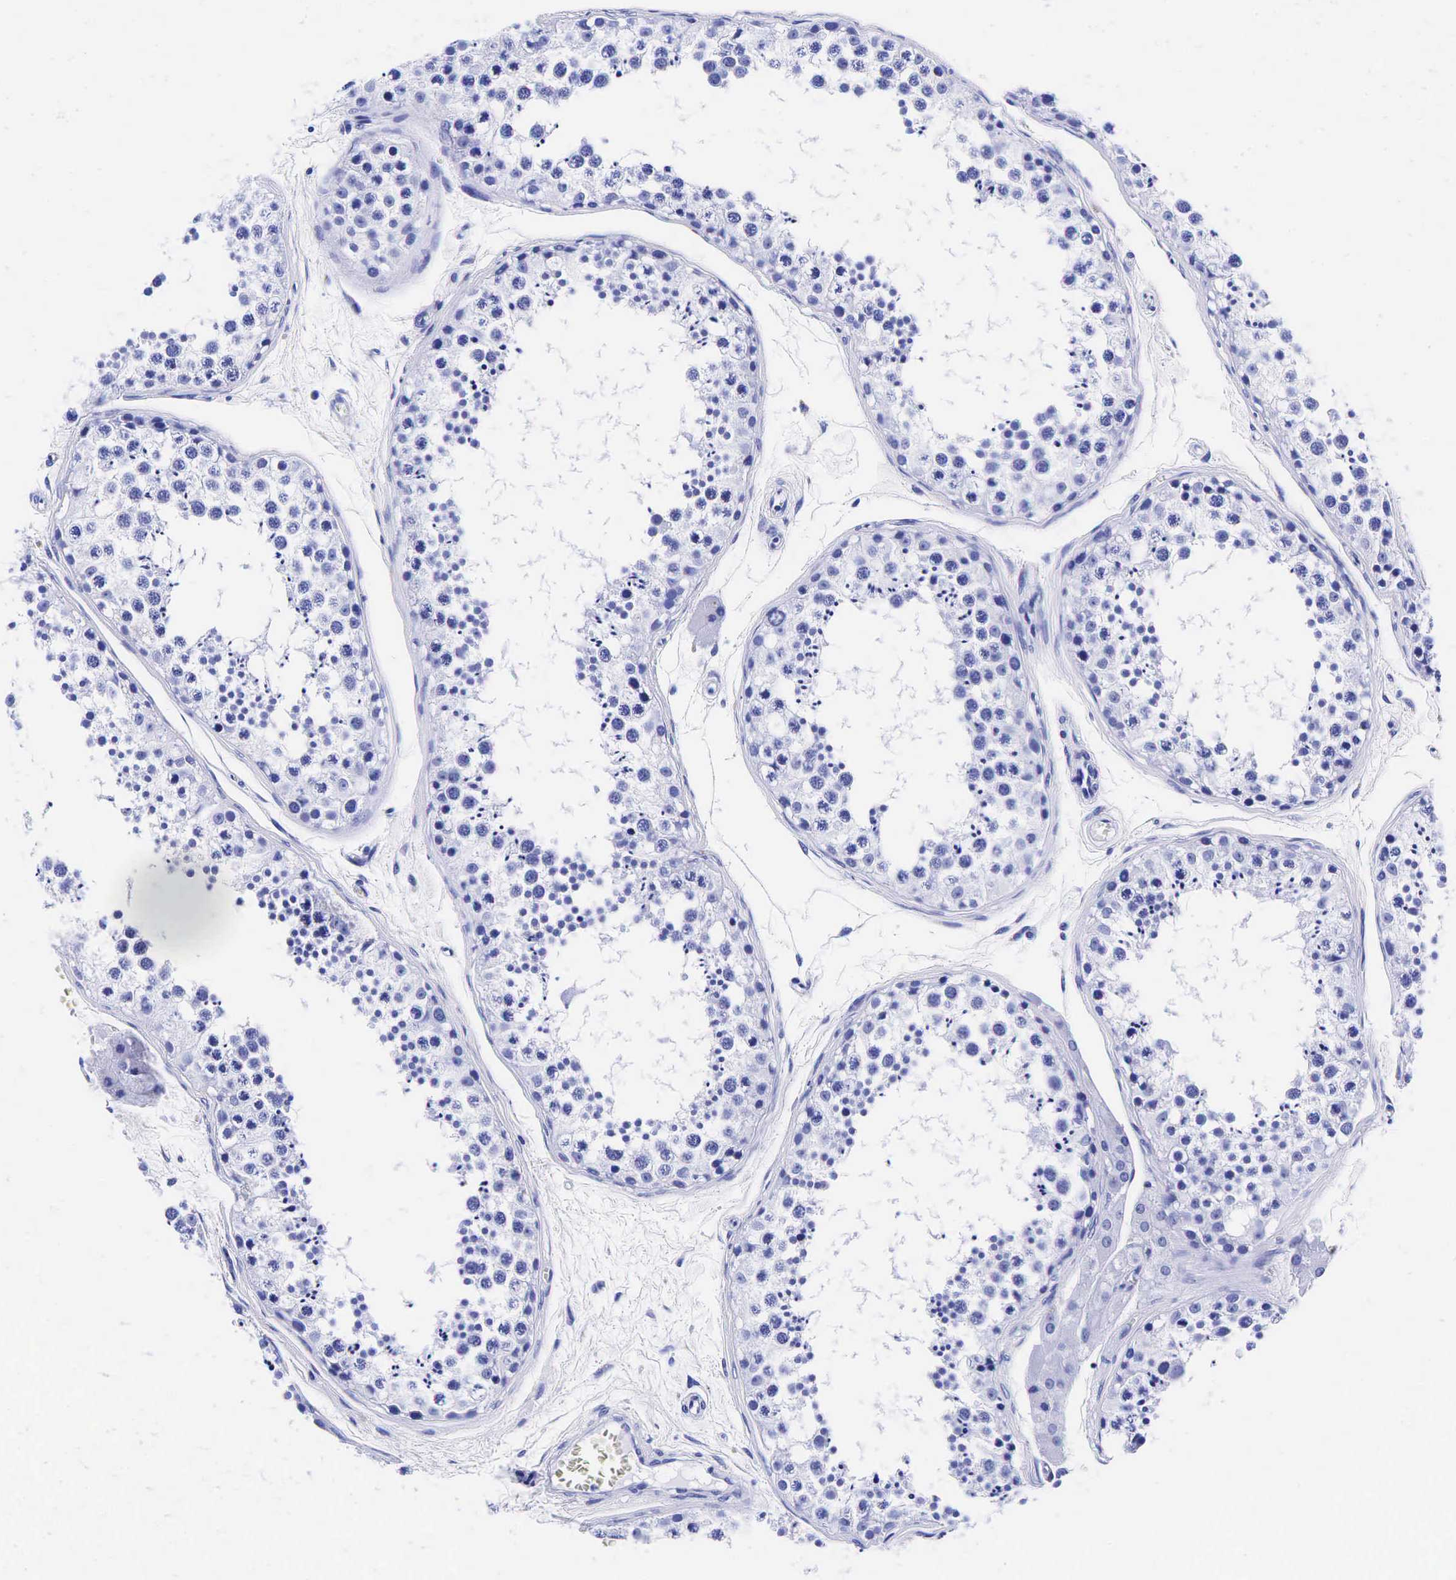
{"staining": {"intensity": "negative", "quantity": "none", "location": "none"}, "tissue": "testis", "cell_type": "Cells in seminiferous ducts", "image_type": "normal", "snomed": [{"axis": "morphology", "description": "Normal tissue, NOS"}, {"axis": "topography", "description": "Testis"}], "caption": "Protein analysis of unremarkable testis reveals no significant staining in cells in seminiferous ducts. (DAB (3,3'-diaminobenzidine) immunohistochemistry (IHC), high magnification).", "gene": "GAST", "patient": {"sex": "male", "age": 57}}